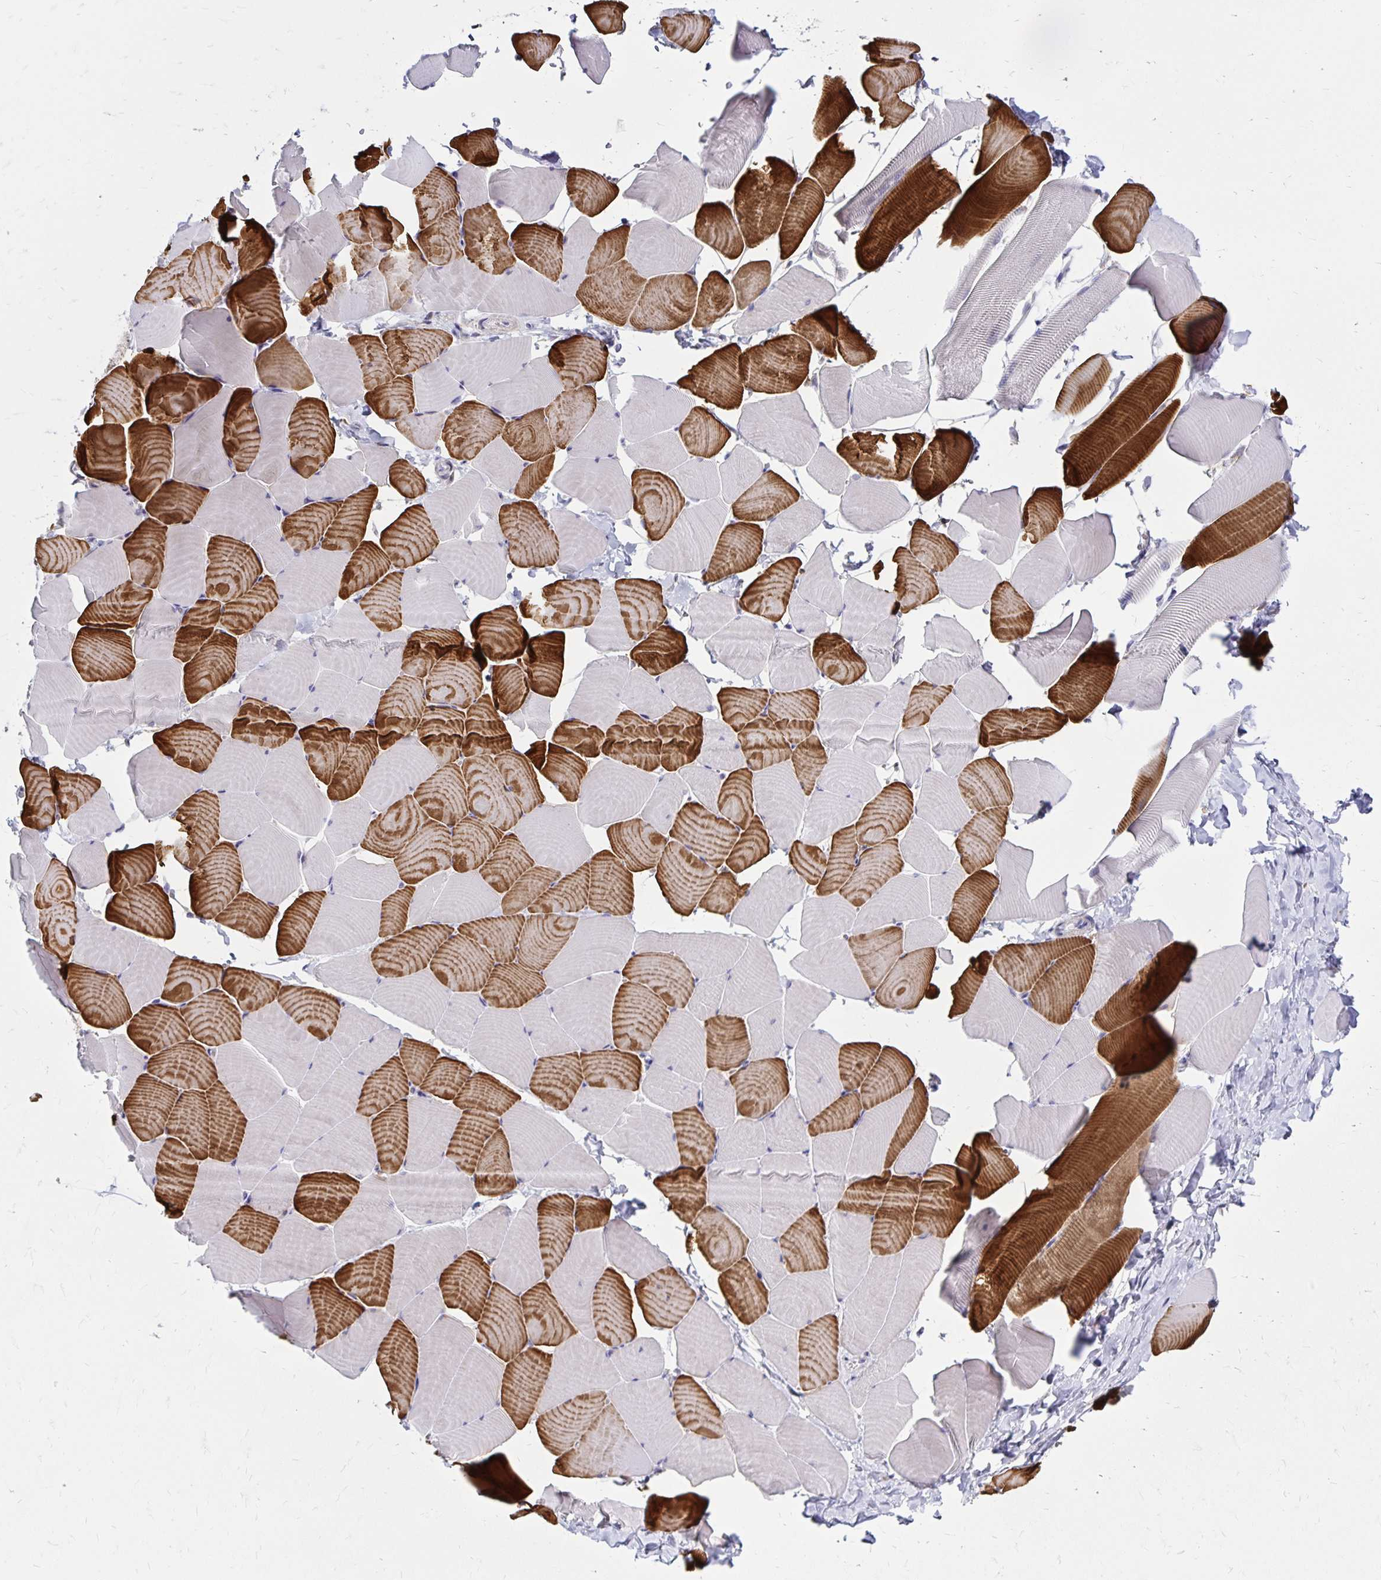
{"staining": {"intensity": "strong", "quantity": "25%-75%", "location": "cytoplasmic/membranous"}, "tissue": "skeletal muscle", "cell_type": "Myocytes", "image_type": "normal", "snomed": [{"axis": "morphology", "description": "Normal tissue, NOS"}, {"axis": "topography", "description": "Skeletal muscle"}], "caption": "This histopathology image reveals IHC staining of benign skeletal muscle, with high strong cytoplasmic/membranous staining in approximately 25%-75% of myocytes.", "gene": "TNS3", "patient": {"sex": "male", "age": 25}}